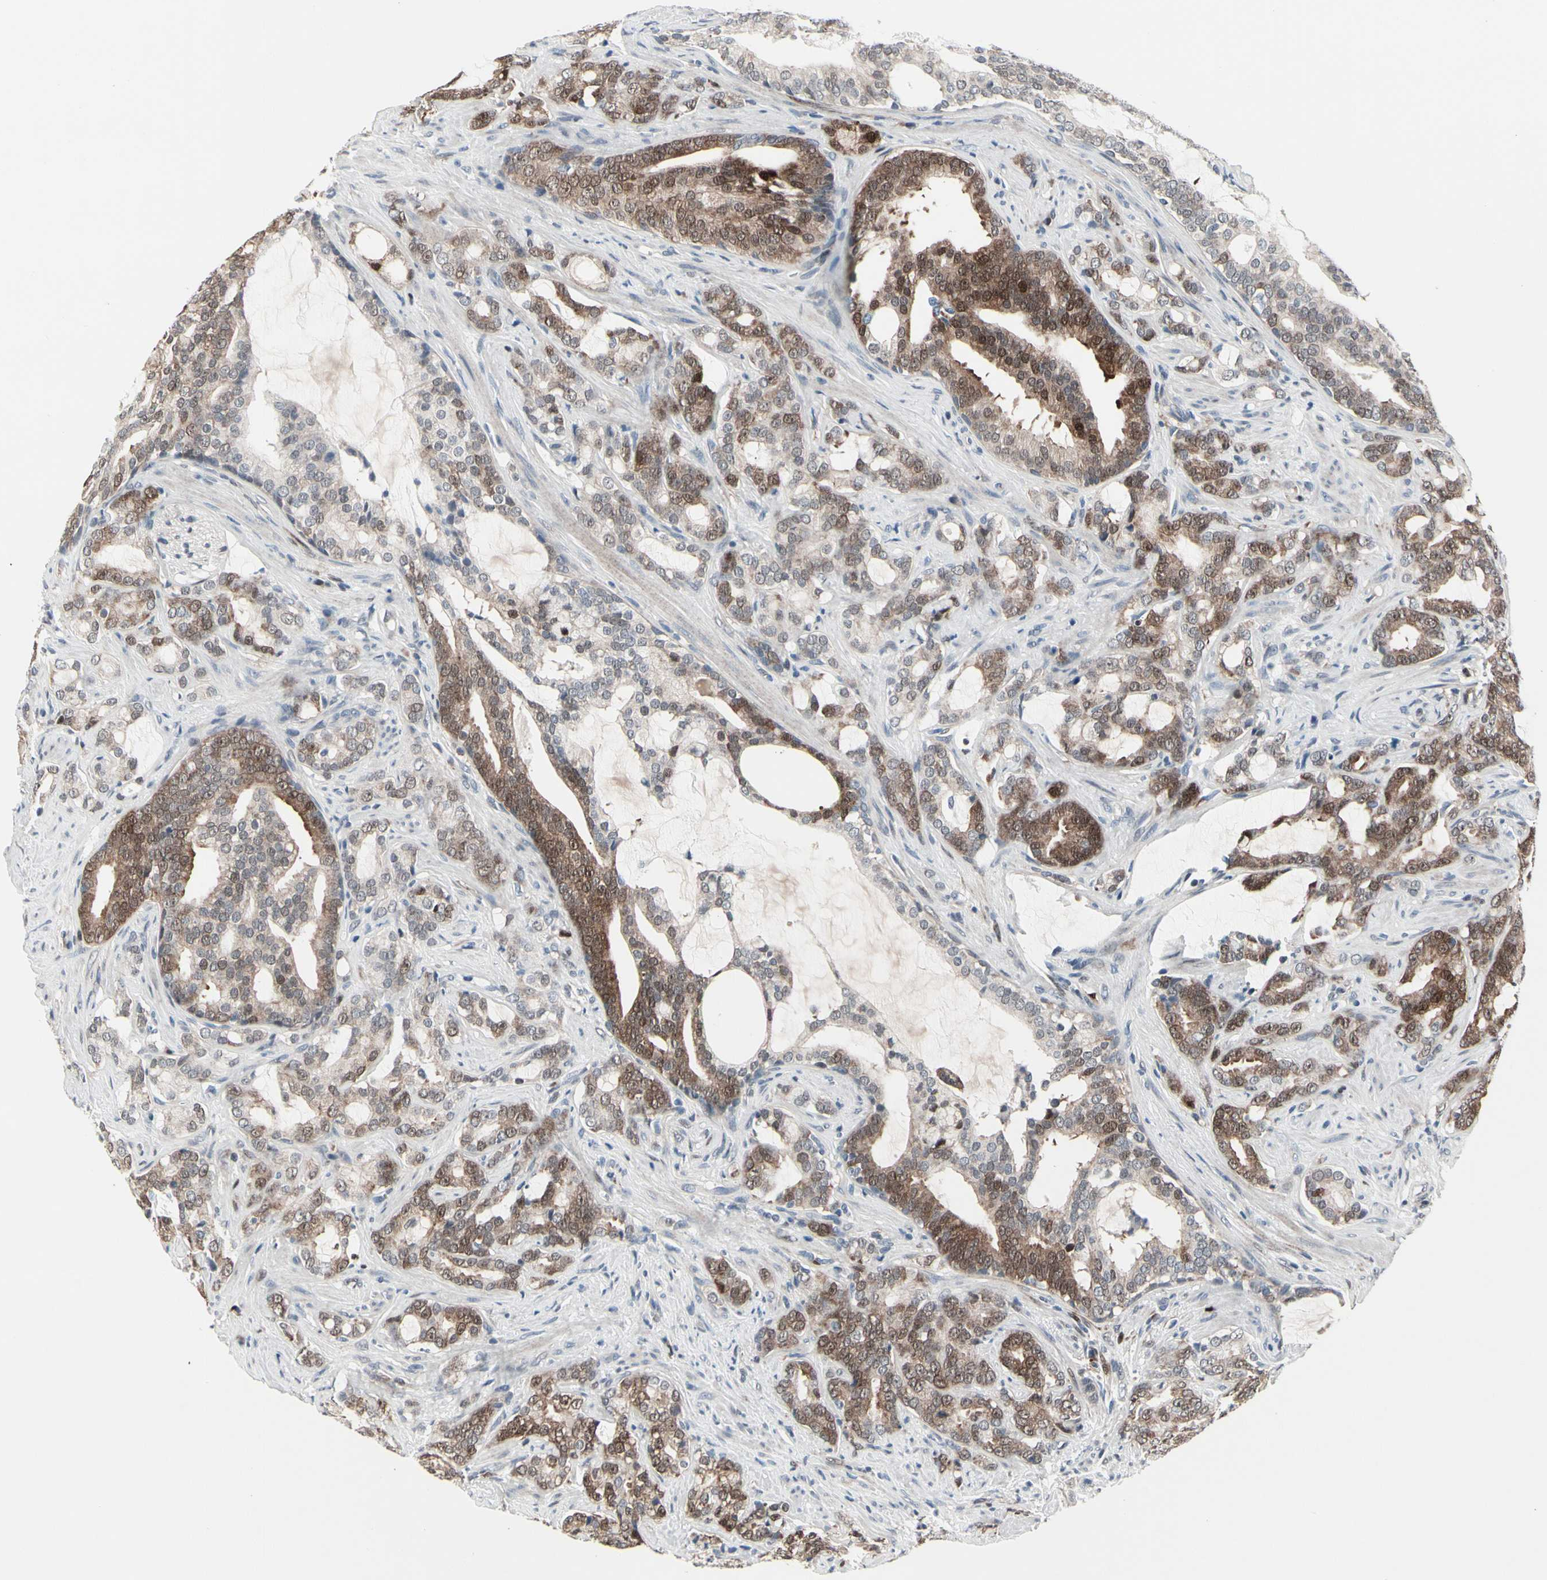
{"staining": {"intensity": "moderate", "quantity": "25%-75%", "location": "cytoplasmic/membranous,nuclear"}, "tissue": "prostate cancer", "cell_type": "Tumor cells", "image_type": "cancer", "snomed": [{"axis": "morphology", "description": "Adenocarcinoma, Low grade"}, {"axis": "topography", "description": "Prostate"}], "caption": "Brown immunohistochemical staining in human prostate cancer (low-grade adenocarcinoma) exhibits moderate cytoplasmic/membranous and nuclear expression in about 25%-75% of tumor cells. (DAB (3,3'-diaminobenzidine) IHC with brightfield microscopy, high magnification).", "gene": "TXN", "patient": {"sex": "male", "age": 58}}